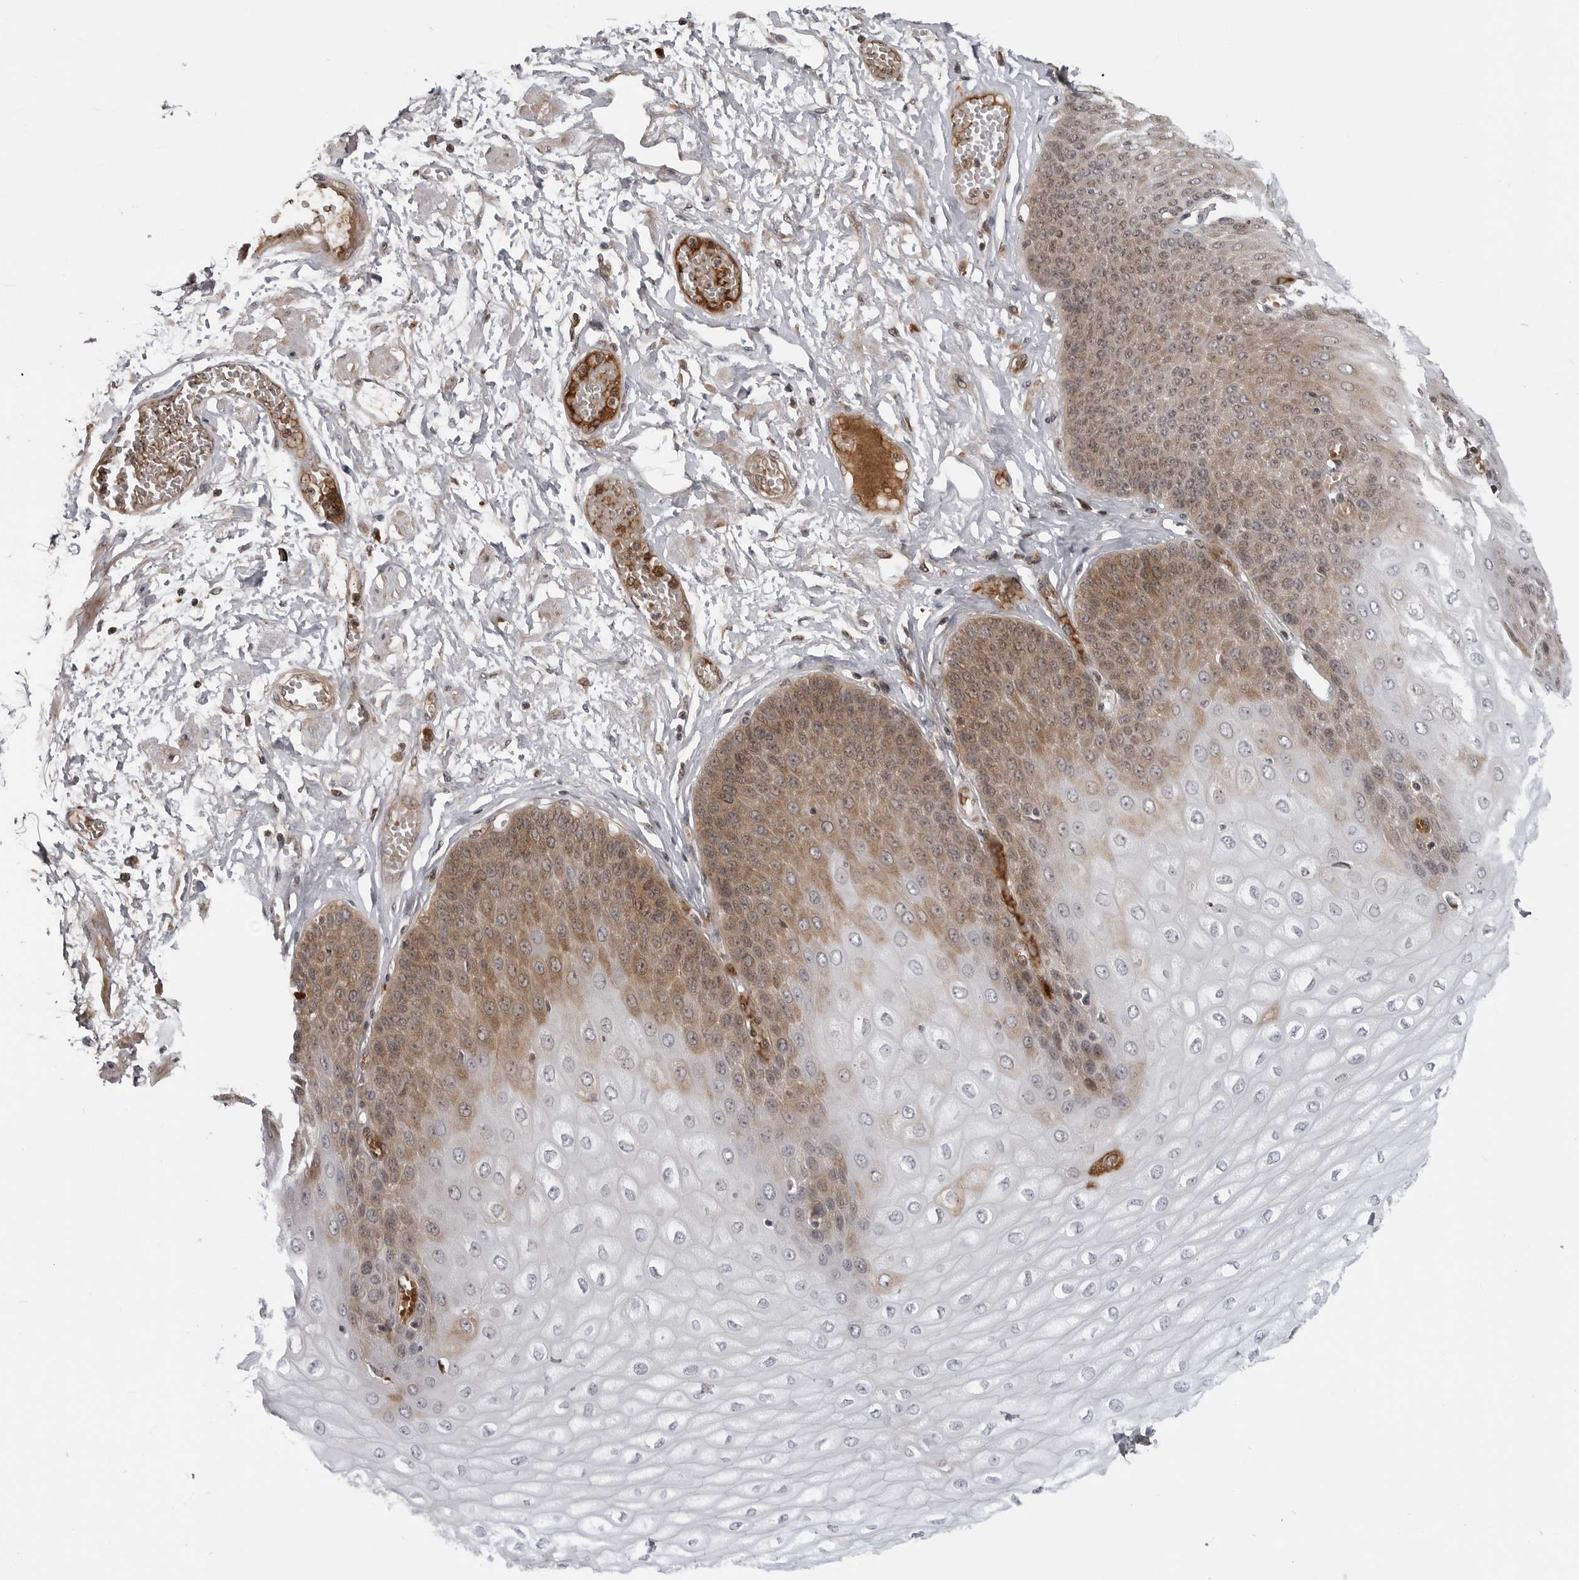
{"staining": {"intensity": "moderate", "quantity": "25%-75%", "location": "cytoplasmic/membranous"}, "tissue": "esophagus", "cell_type": "Squamous epithelial cells", "image_type": "normal", "snomed": [{"axis": "morphology", "description": "Normal tissue, NOS"}, {"axis": "topography", "description": "Esophagus"}], "caption": "The immunohistochemical stain highlights moderate cytoplasmic/membranous expression in squamous epithelial cells of normal esophagus. Nuclei are stained in blue.", "gene": "CXCR5", "patient": {"sex": "male", "age": 60}}